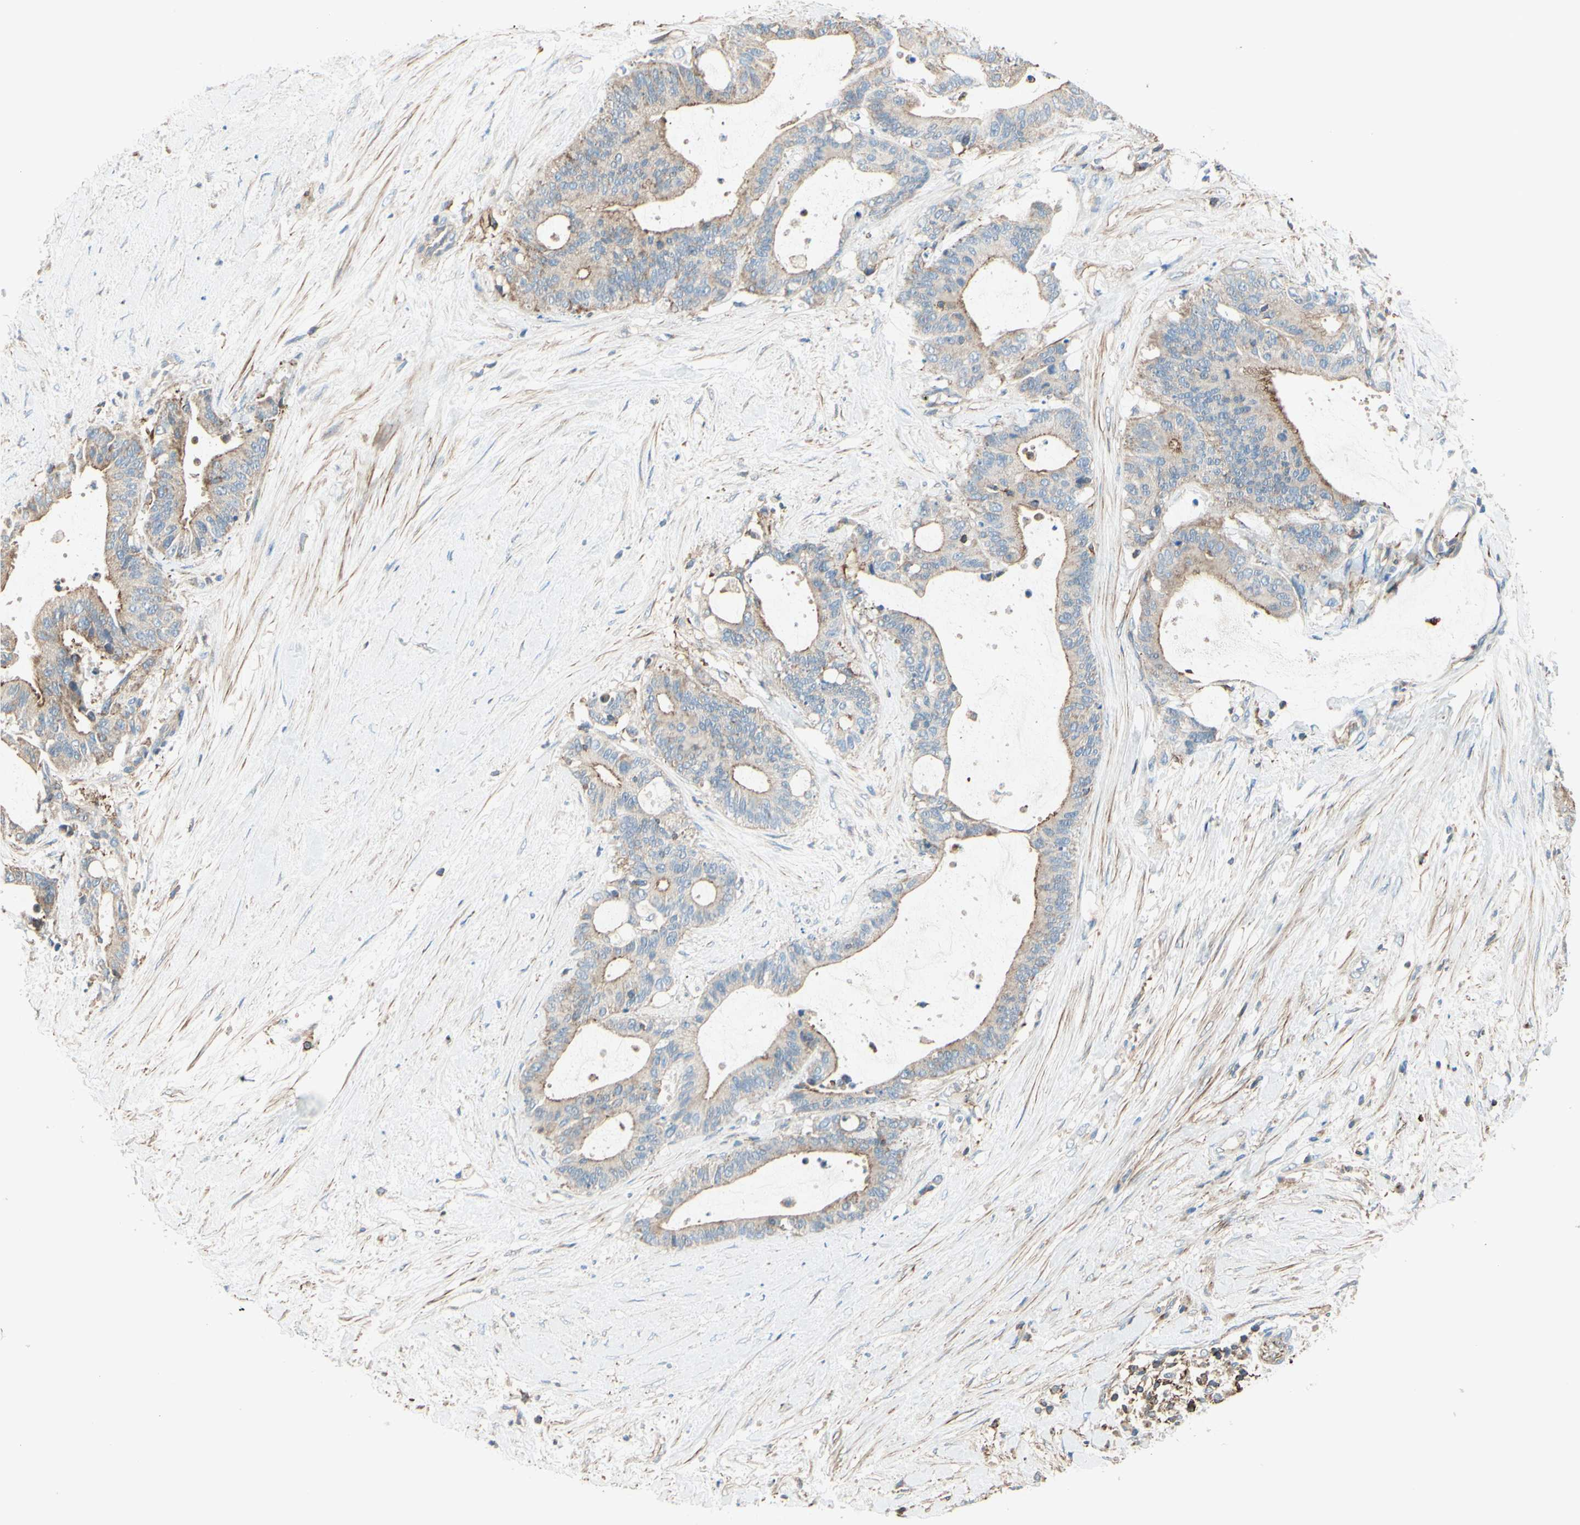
{"staining": {"intensity": "moderate", "quantity": "25%-75%", "location": "cytoplasmic/membranous"}, "tissue": "liver cancer", "cell_type": "Tumor cells", "image_type": "cancer", "snomed": [{"axis": "morphology", "description": "Cholangiocarcinoma"}, {"axis": "topography", "description": "Liver"}], "caption": "IHC histopathology image of neoplastic tissue: human liver cancer stained using immunohistochemistry (IHC) exhibits medium levels of moderate protein expression localized specifically in the cytoplasmic/membranous of tumor cells, appearing as a cytoplasmic/membranous brown color.", "gene": "SEMA4C", "patient": {"sex": "female", "age": 73}}